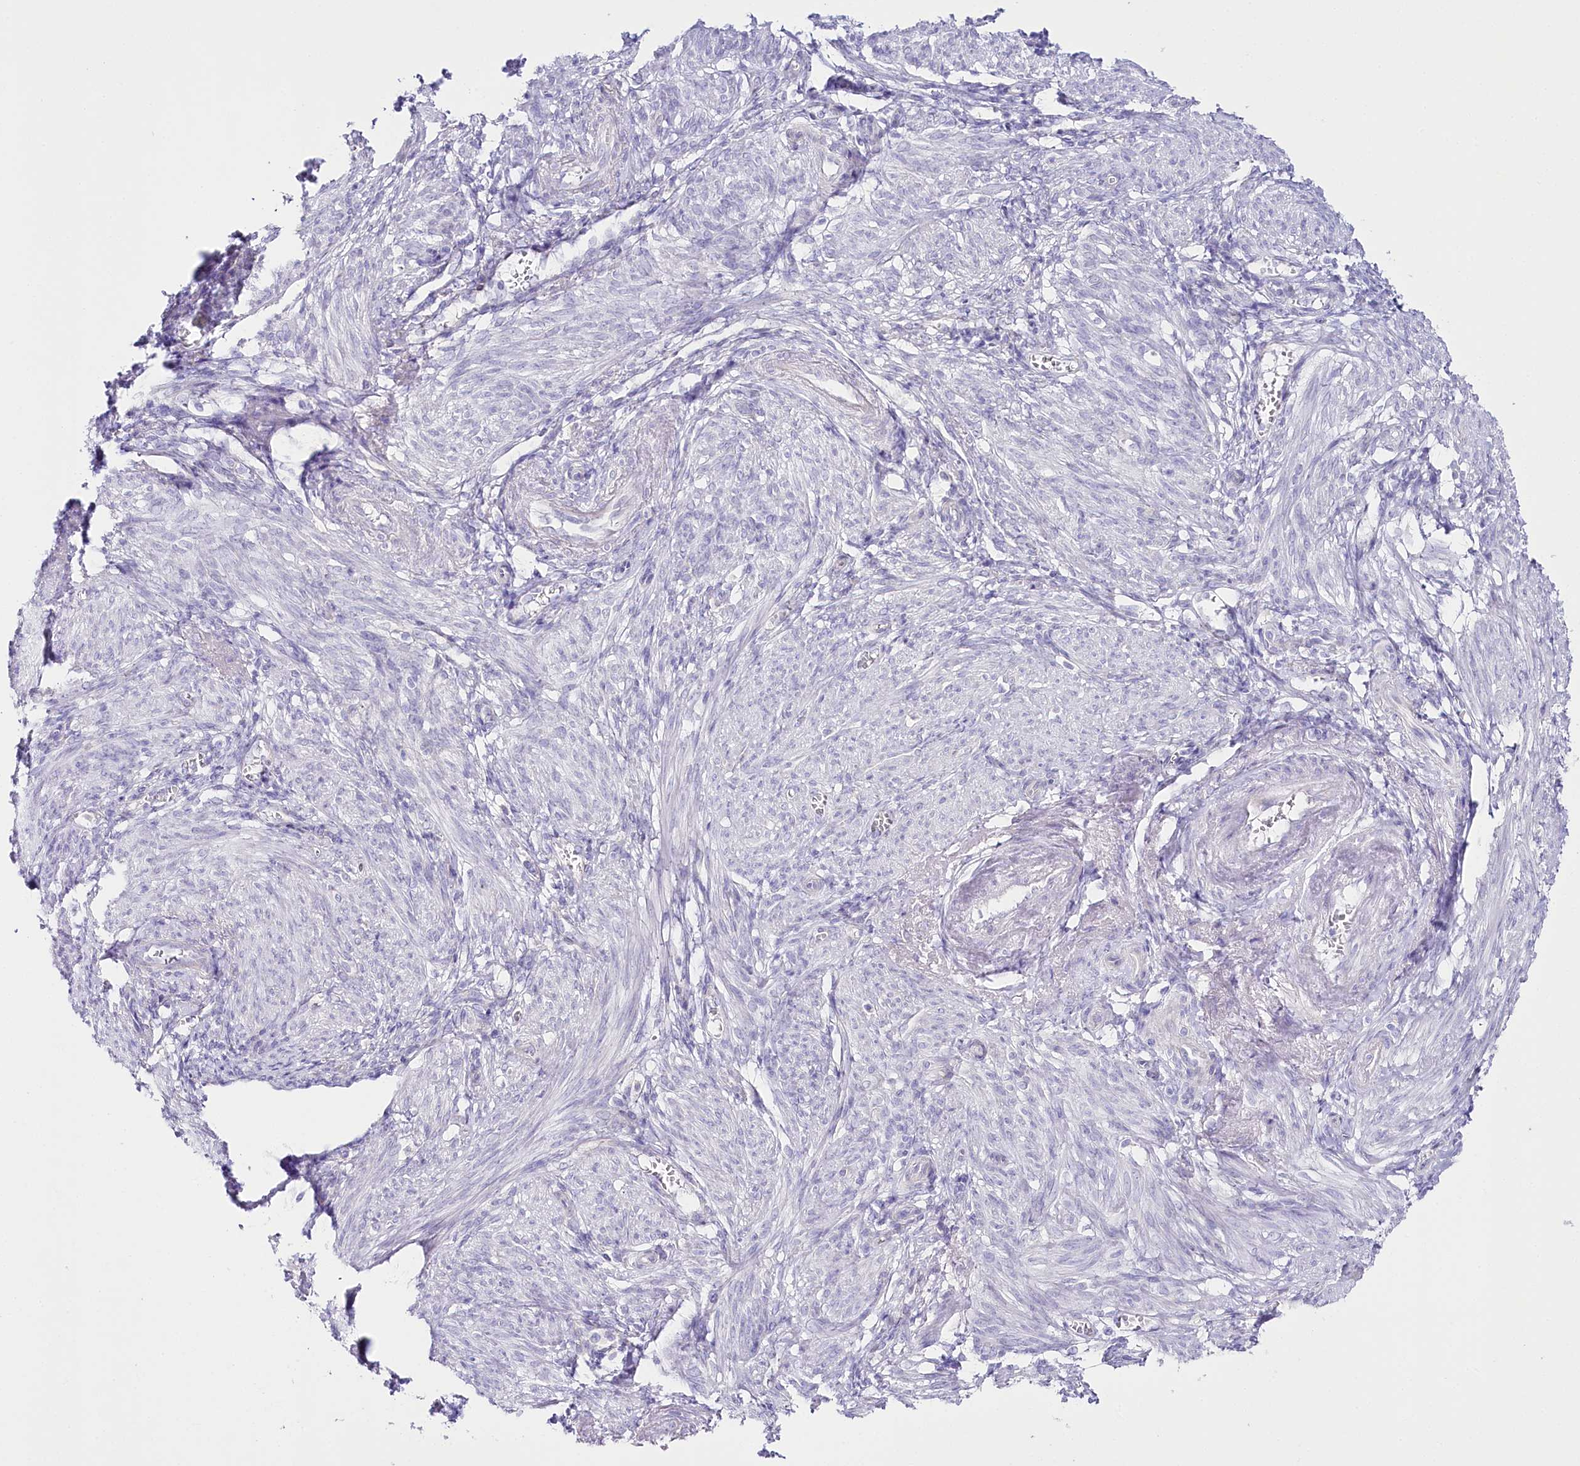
{"staining": {"intensity": "negative", "quantity": "none", "location": "none"}, "tissue": "smooth muscle", "cell_type": "Smooth muscle cells", "image_type": "normal", "snomed": [{"axis": "morphology", "description": "Normal tissue, NOS"}, {"axis": "topography", "description": "Smooth muscle"}], "caption": "Smooth muscle was stained to show a protein in brown. There is no significant positivity in smooth muscle cells. The staining was performed using DAB to visualize the protein expression in brown, while the nuclei were stained in blue with hematoxylin (Magnification: 20x).", "gene": "CSN3", "patient": {"sex": "female", "age": 39}}